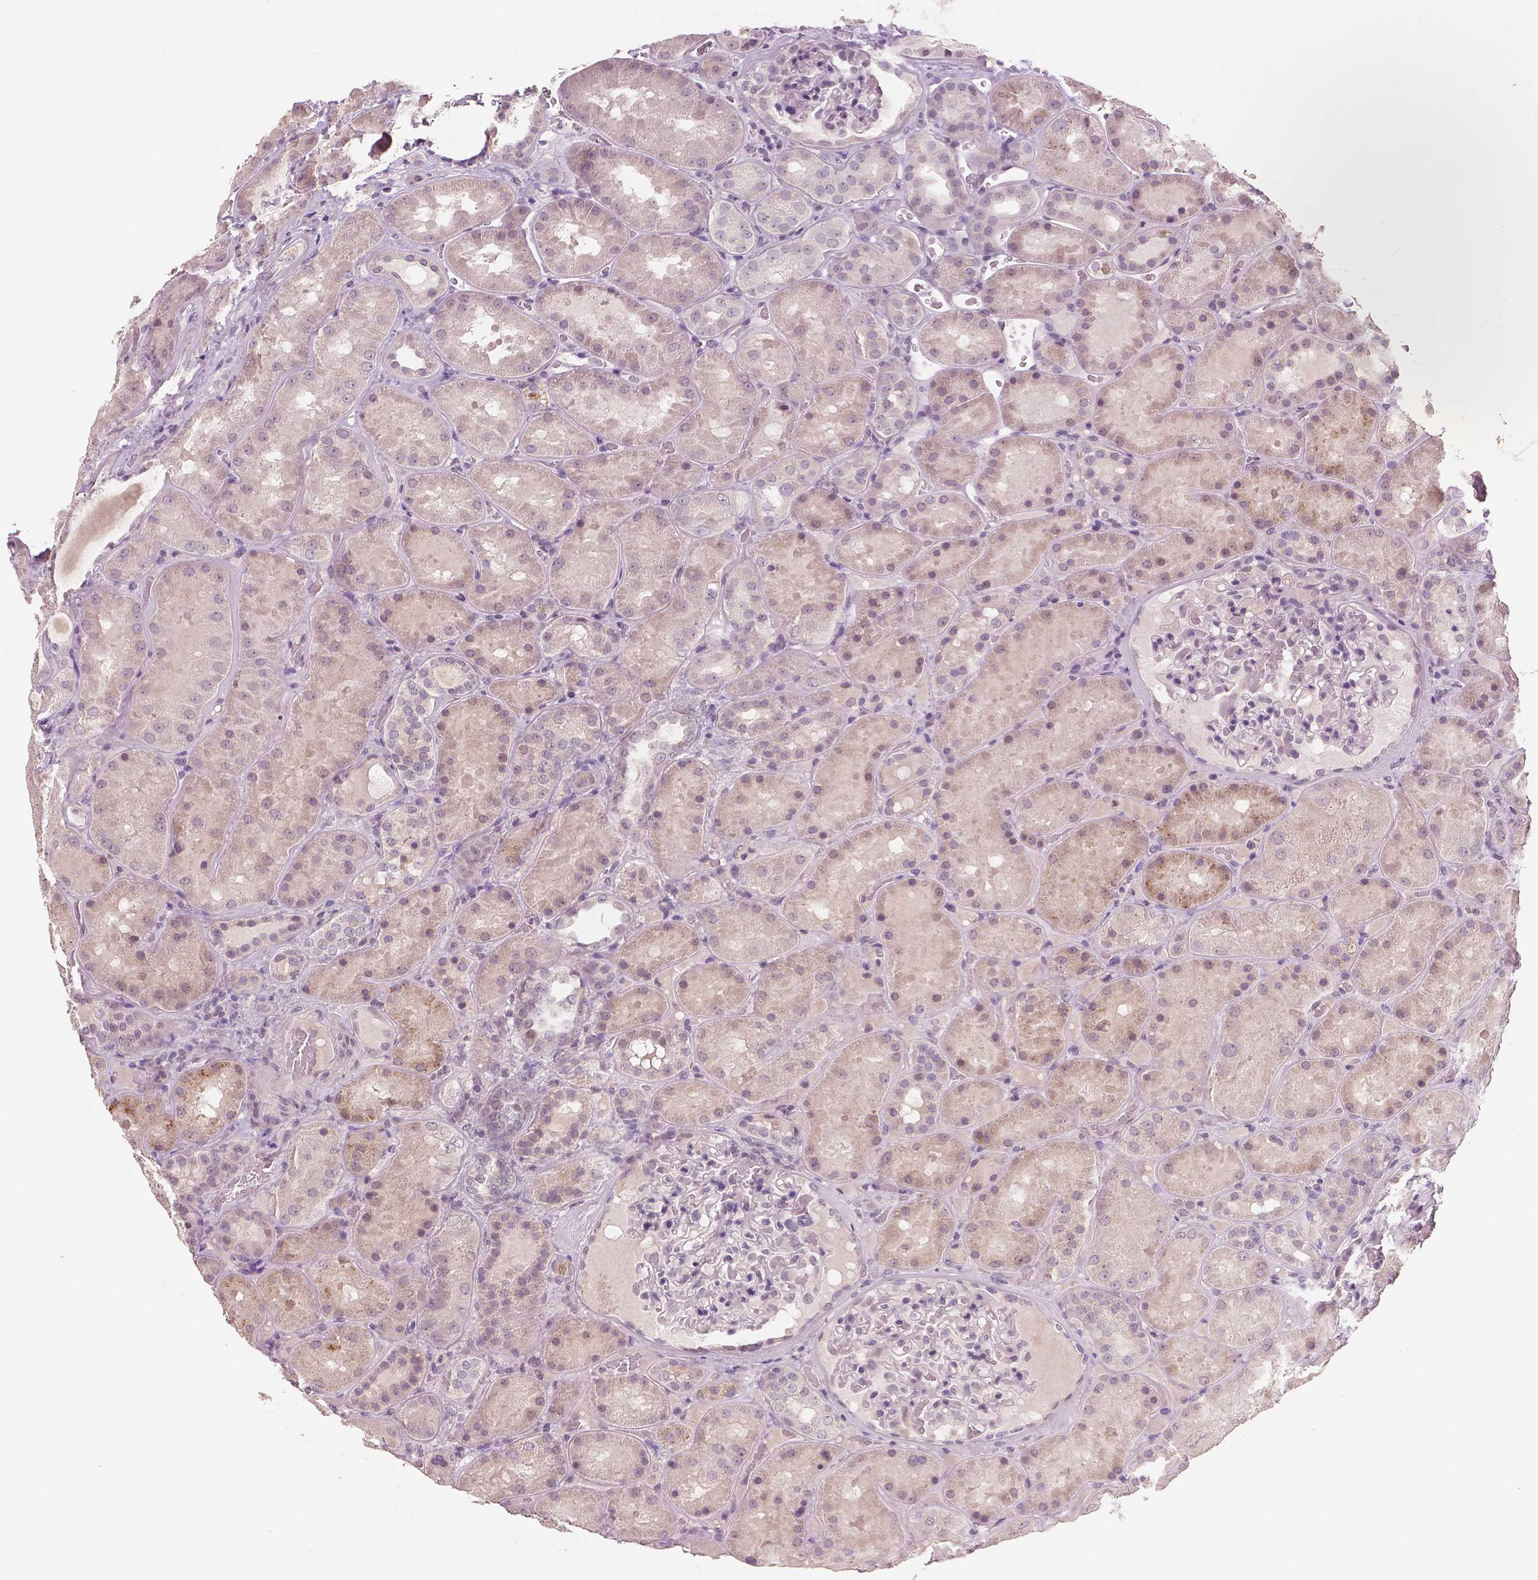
{"staining": {"intensity": "negative", "quantity": "none", "location": "none"}, "tissue": "kidney", "cell_type": "Cells in glomeruli", "image_type": "normal", "snomed": [{"axis": "morphology", "description": "Normal tissue, NOS"}, {"axis": "topography", "description": "Kidney"}], "caption": "Immunohistochemical staining of benign human kidney shows no significant staining in cells in glomeruli. (Stains: DAB immunohistochemistry with hematoxylin counter stain, Microscopy: brightfield microscopy at high magnification).", "gene": "RNASE7", "patient": {"sex": "male", "age": 73}}